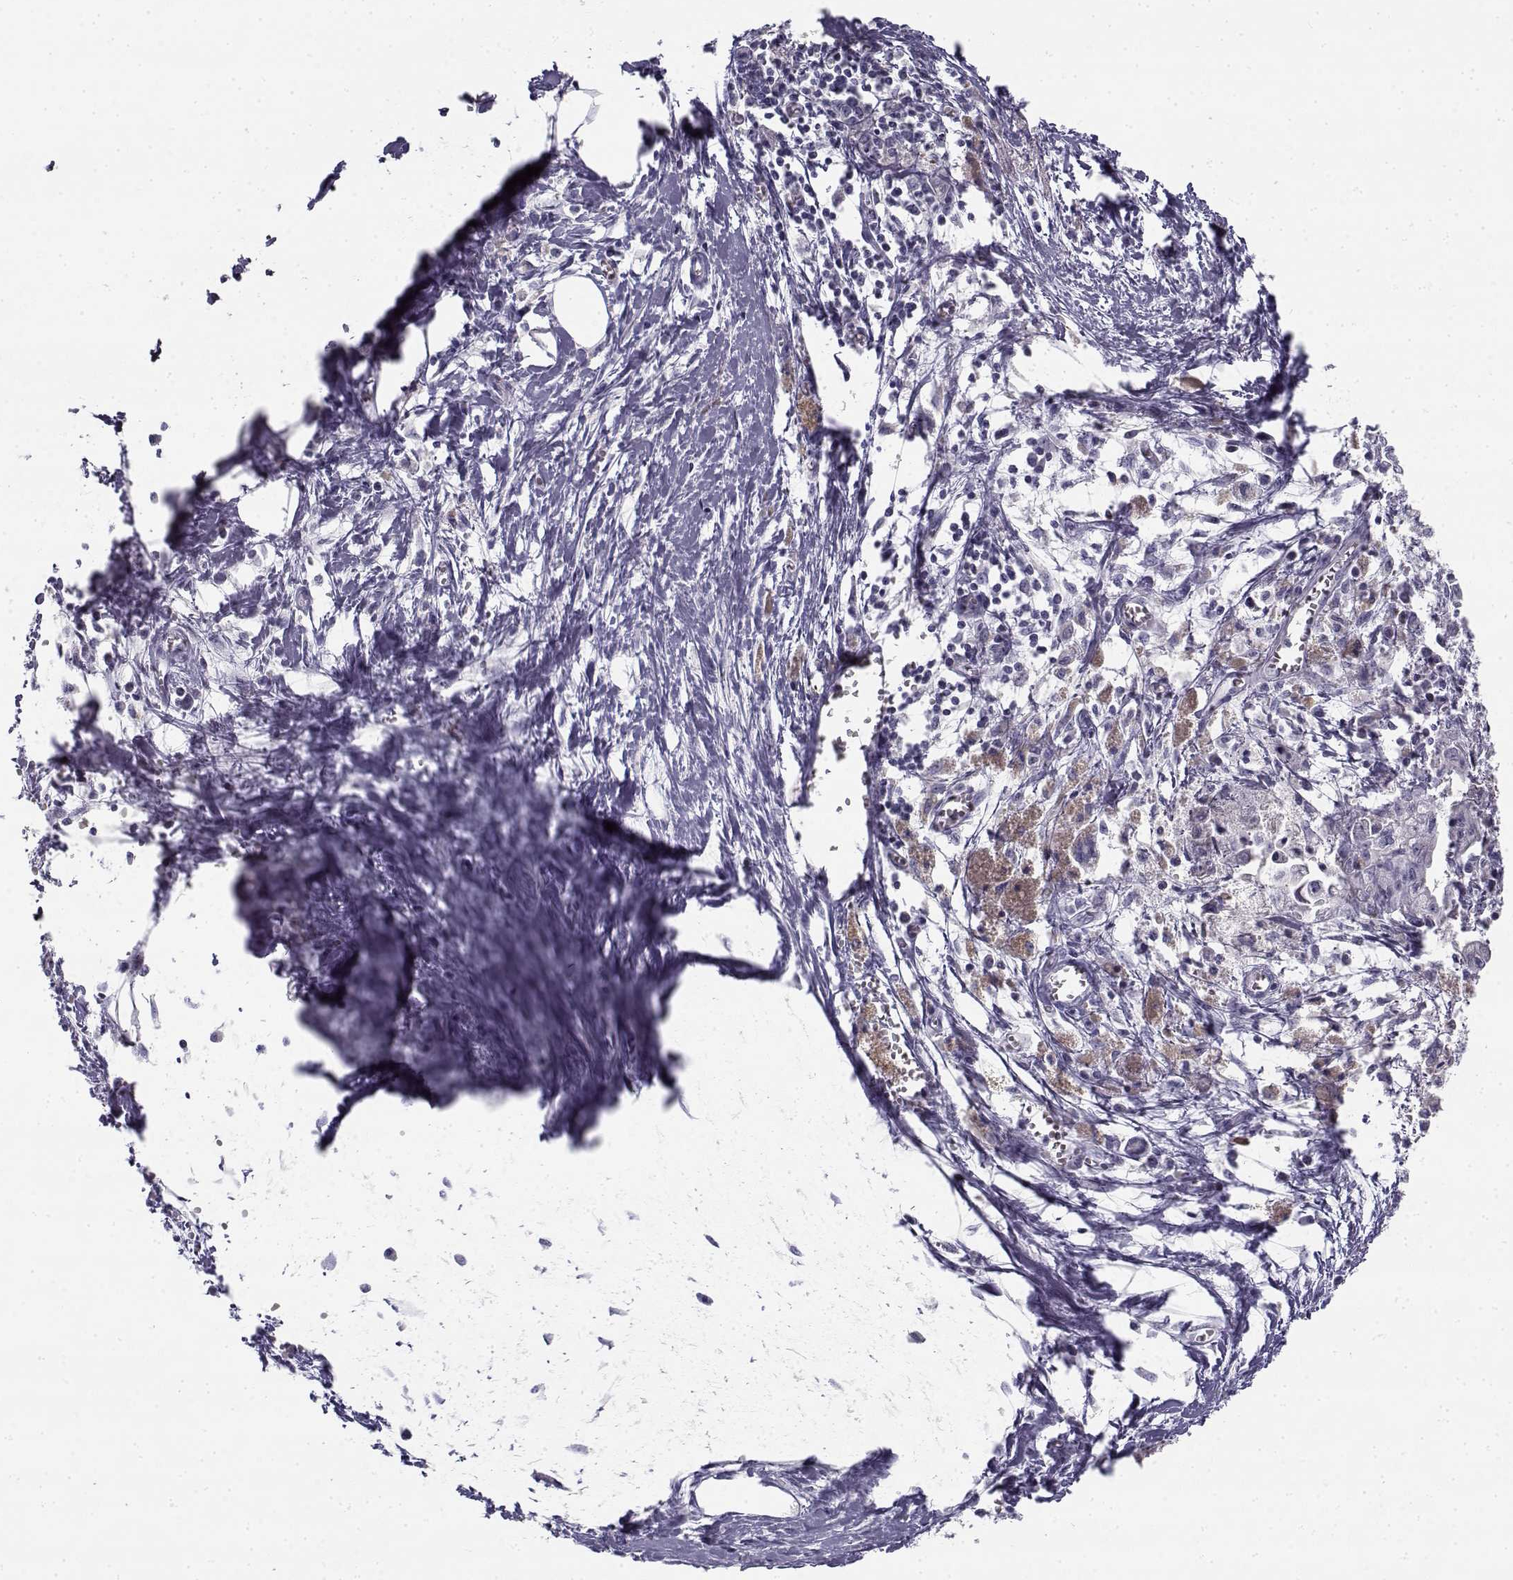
{"staining": {"intensity": "negative", "quantity": "none", "location": "none"}, "tissue": "pancreatic cancer", "cell_type": "Tumor cells", "image_type": "cancer", "snomed": [{"axis": "morphology", "description": "Adenocarcinoma, NOS"}, {"axis": "topography", "description": "Pancreas"}], "caption": "Tumor cells are negative for brown protein staining in pancreatic adenocarcinoma.", "gene": "CREB3L3", "patient": {"sex": "female", "age": 61}}